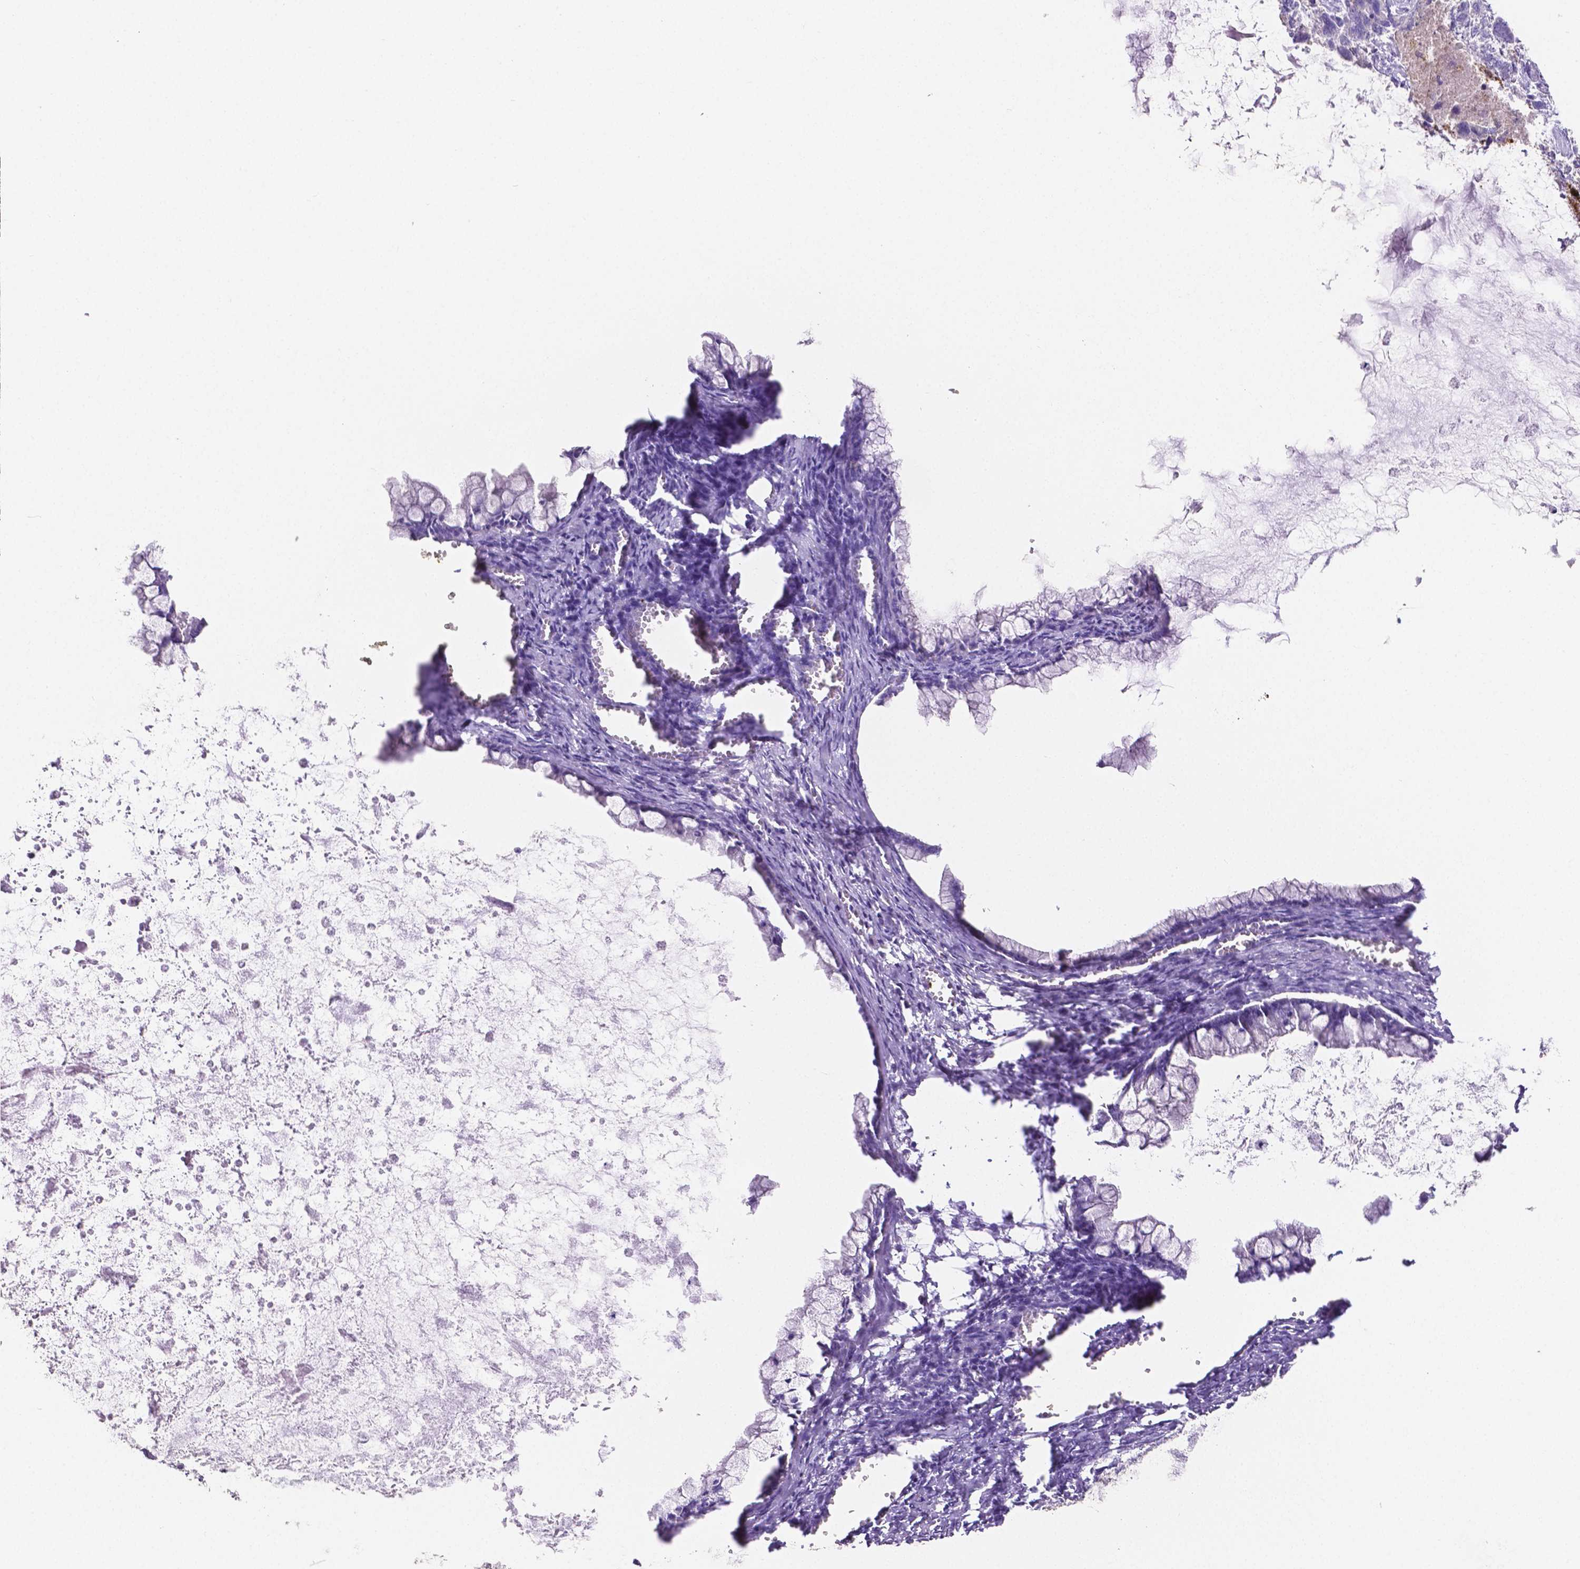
{"staining": {"intensity": "negative", "quantity": "none", "location": "none"}, "tissue": "ovarian cancer", "cell_type": "Tumor cells", "image_type": "cancer", "snomed": [{"axis": "morphology", "description": "Cystadenocarcinoma, mucinous, NOS"}, {"axis": "topography", "description": "Ovary"}], "caption": "This is an IHC image of human mucinous cystadenocarcinoma (ovarian). There is no positivity in tumor cells.", "gene": "MMP9", "patient": {"sex": "female", "age": 67}}